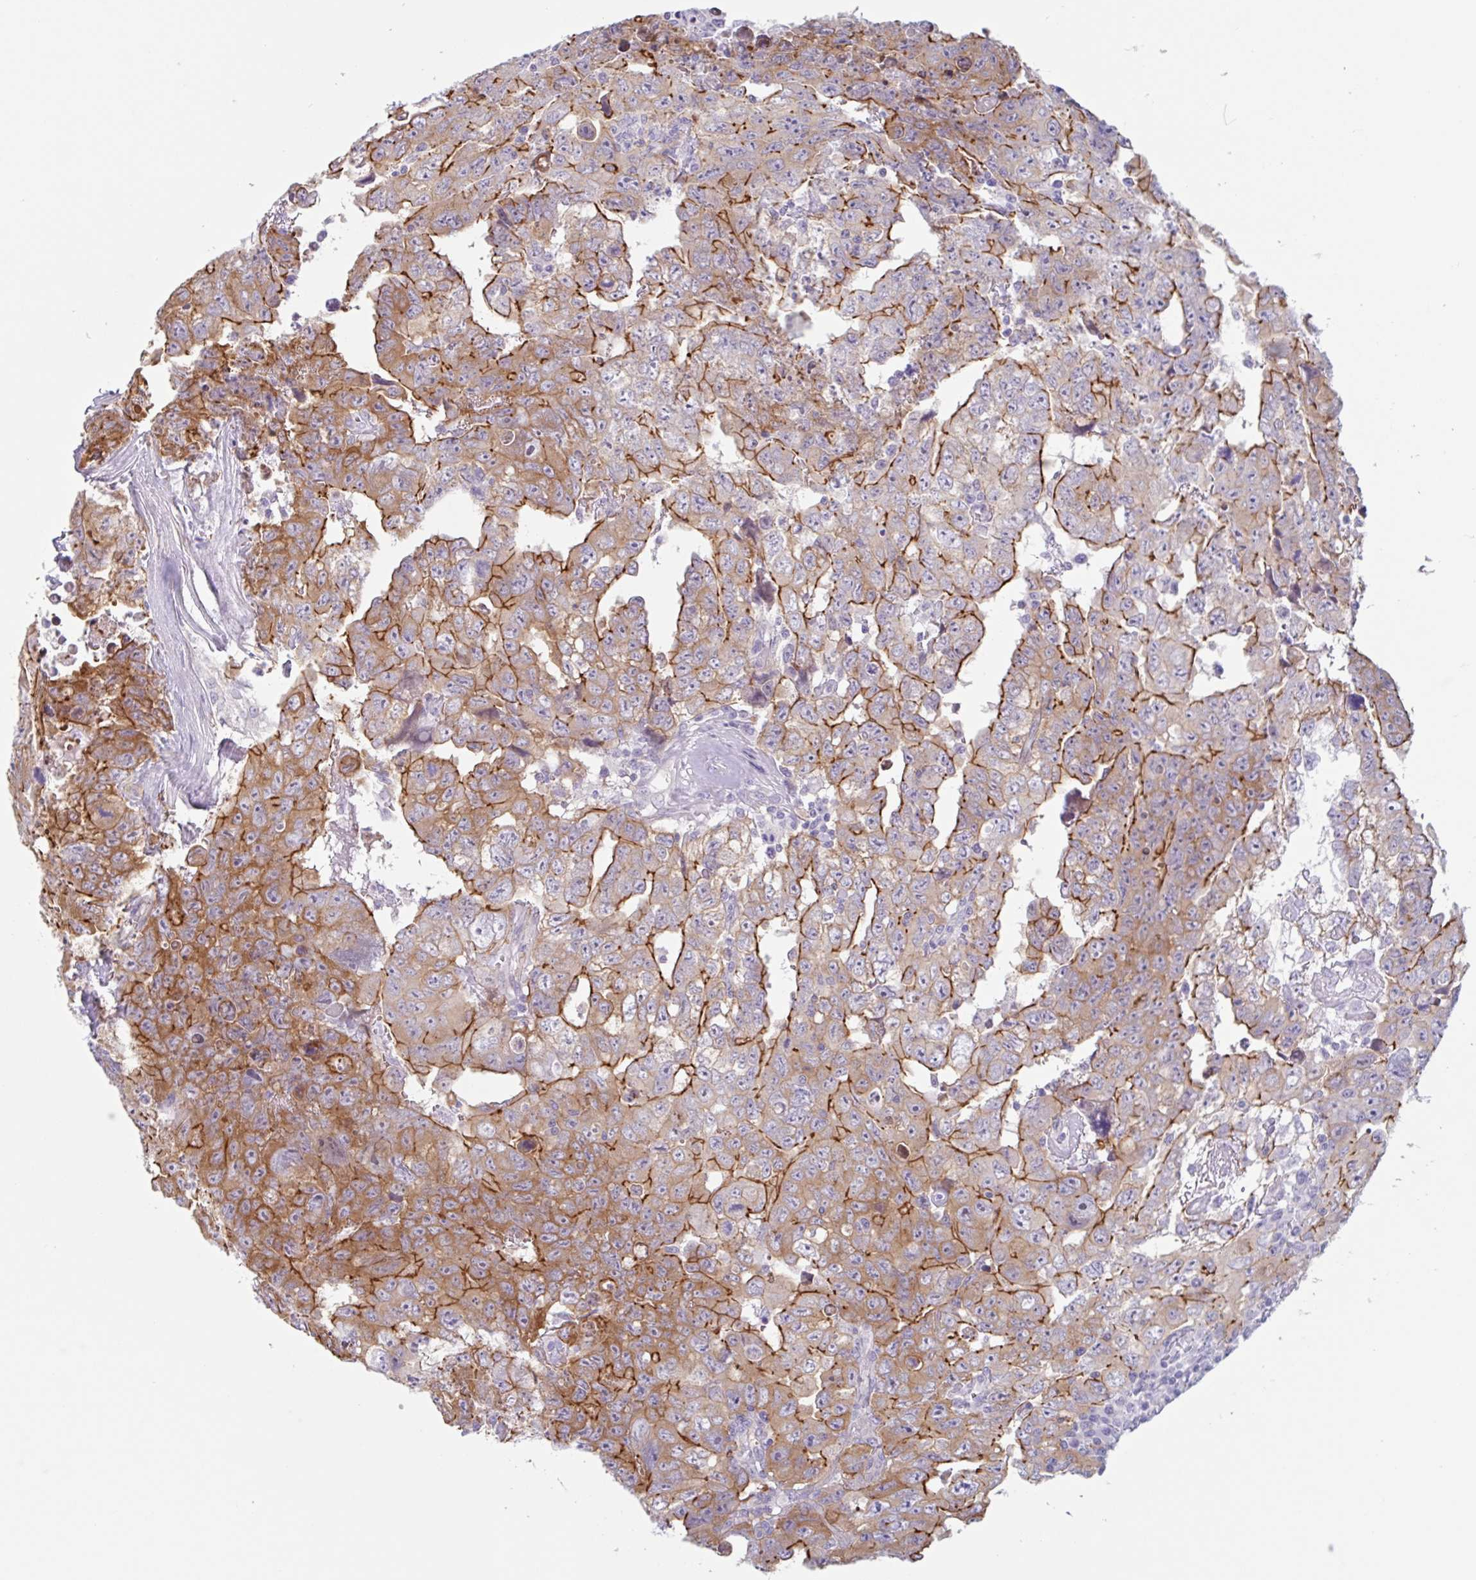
{"staining": {"intensity": "moderate", "quantity": ">75%", "location": "cytoplasmic/membranous"}, "tissue": "testis cancer", "cell_type": "Tumor cells", "image_type": "cancer", "snomed": [{"axis": "morphology", "description": "Carcinoma, Embryonal, NOS"}, {"axis": "topography", "description": "Testis"}], "caption": "Protein expression analysis of human embryonal carcinoma (testis) reveals moderate cytoplasmic/membranous staining in about >75% of tumor cells.", "gene": "MYH10", "patient": {"sex": "male", "age": 24}}